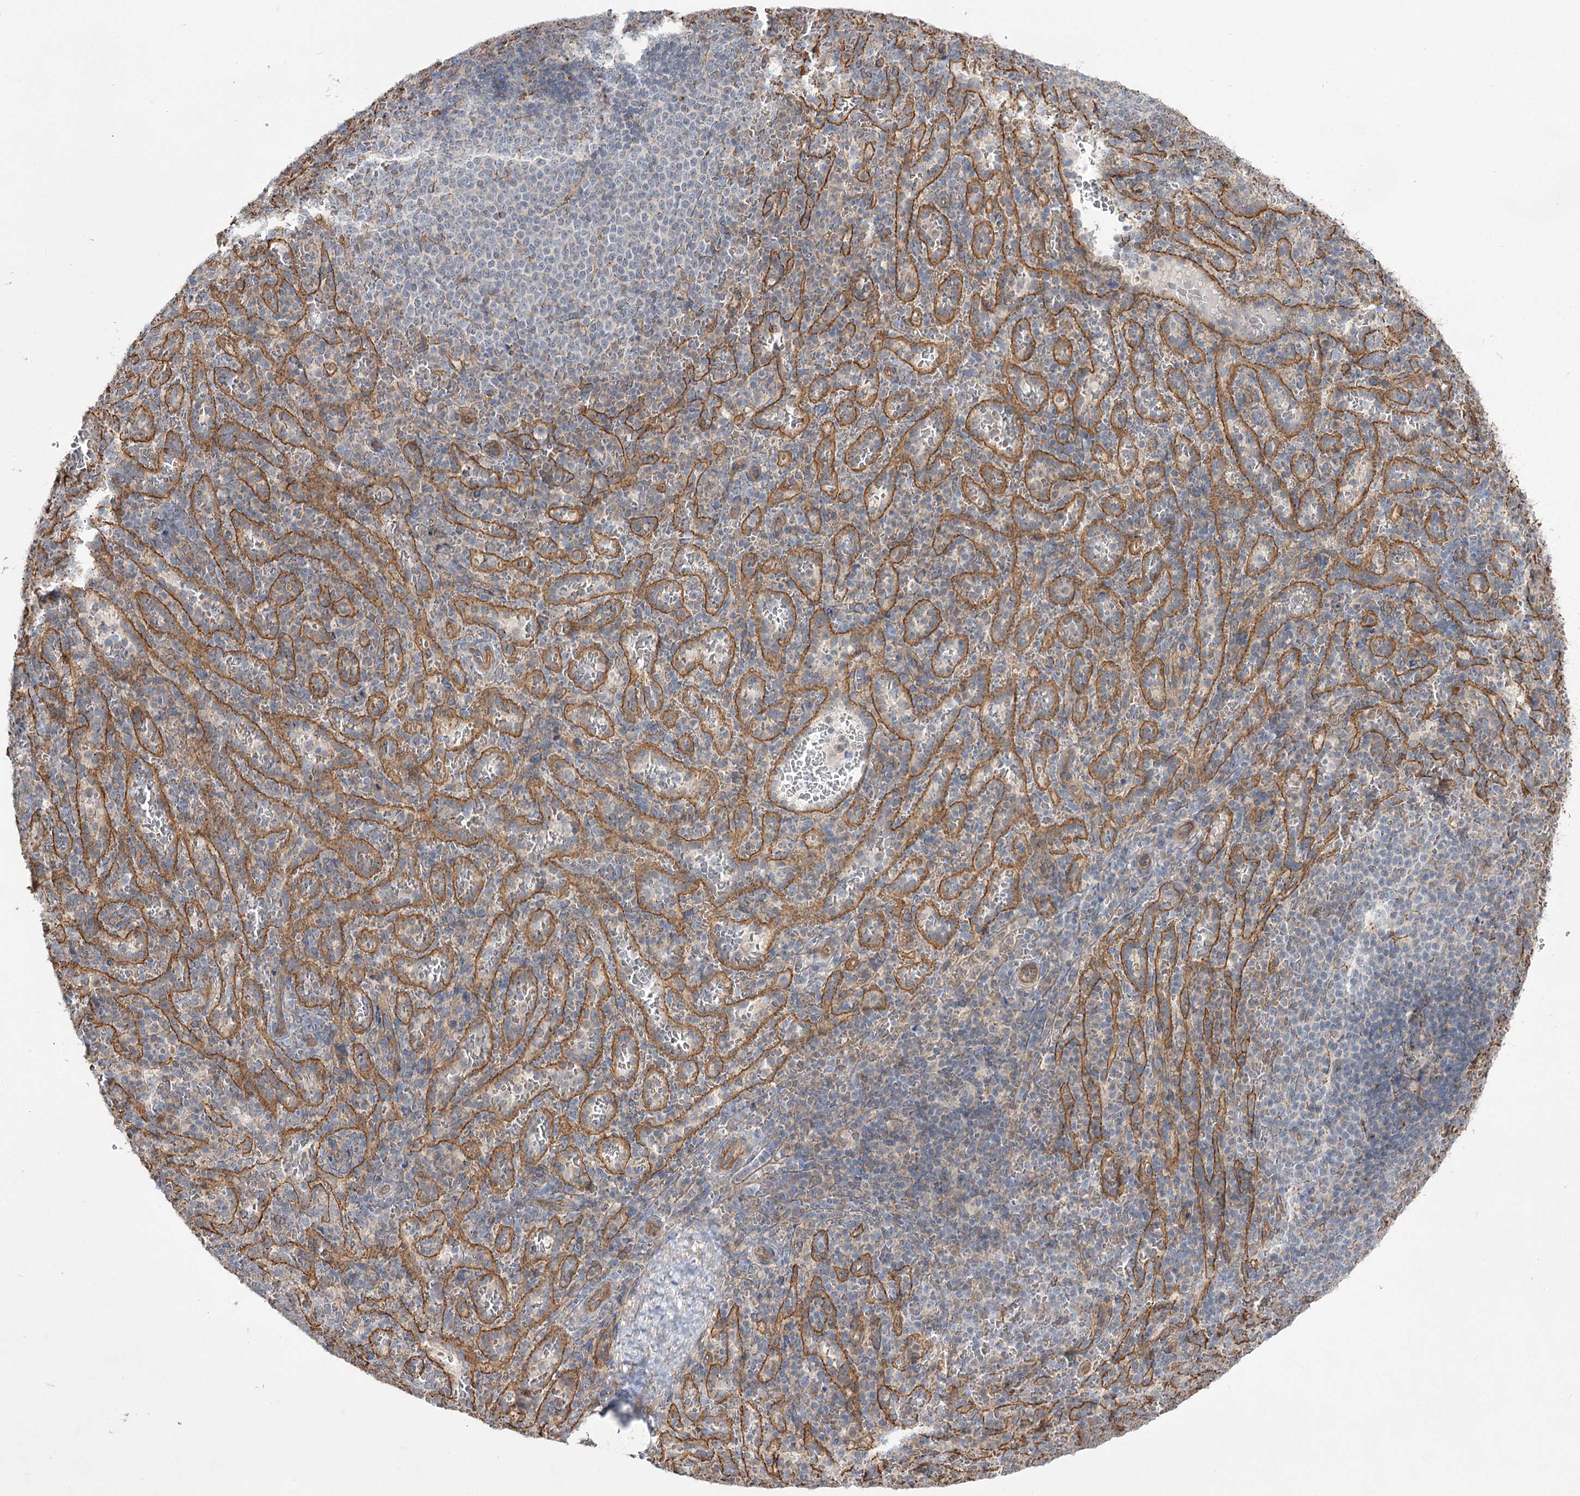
{"staining": {"intensity": "negative", "quantity": "none", "location": "none"}, "tissue": "spleen", "cell_type": "Cells in red pulp", "image_type": "normal", "snomed": [{"axis": "morphology", "description": "Normal tissue, NOS"}, {"axis": "topography", "description": "Spleen"}], "caption": "Cells in red pulp show no significant protein expression in normal spleen. (Stains: DAB immunohistochemistry (IHC) with hematoxylin counter stain, Microscopy: brightfield microscopy at high magnification).", "gene": "SH3BP5L", "patient": {"sex": "female", "age": 21}}